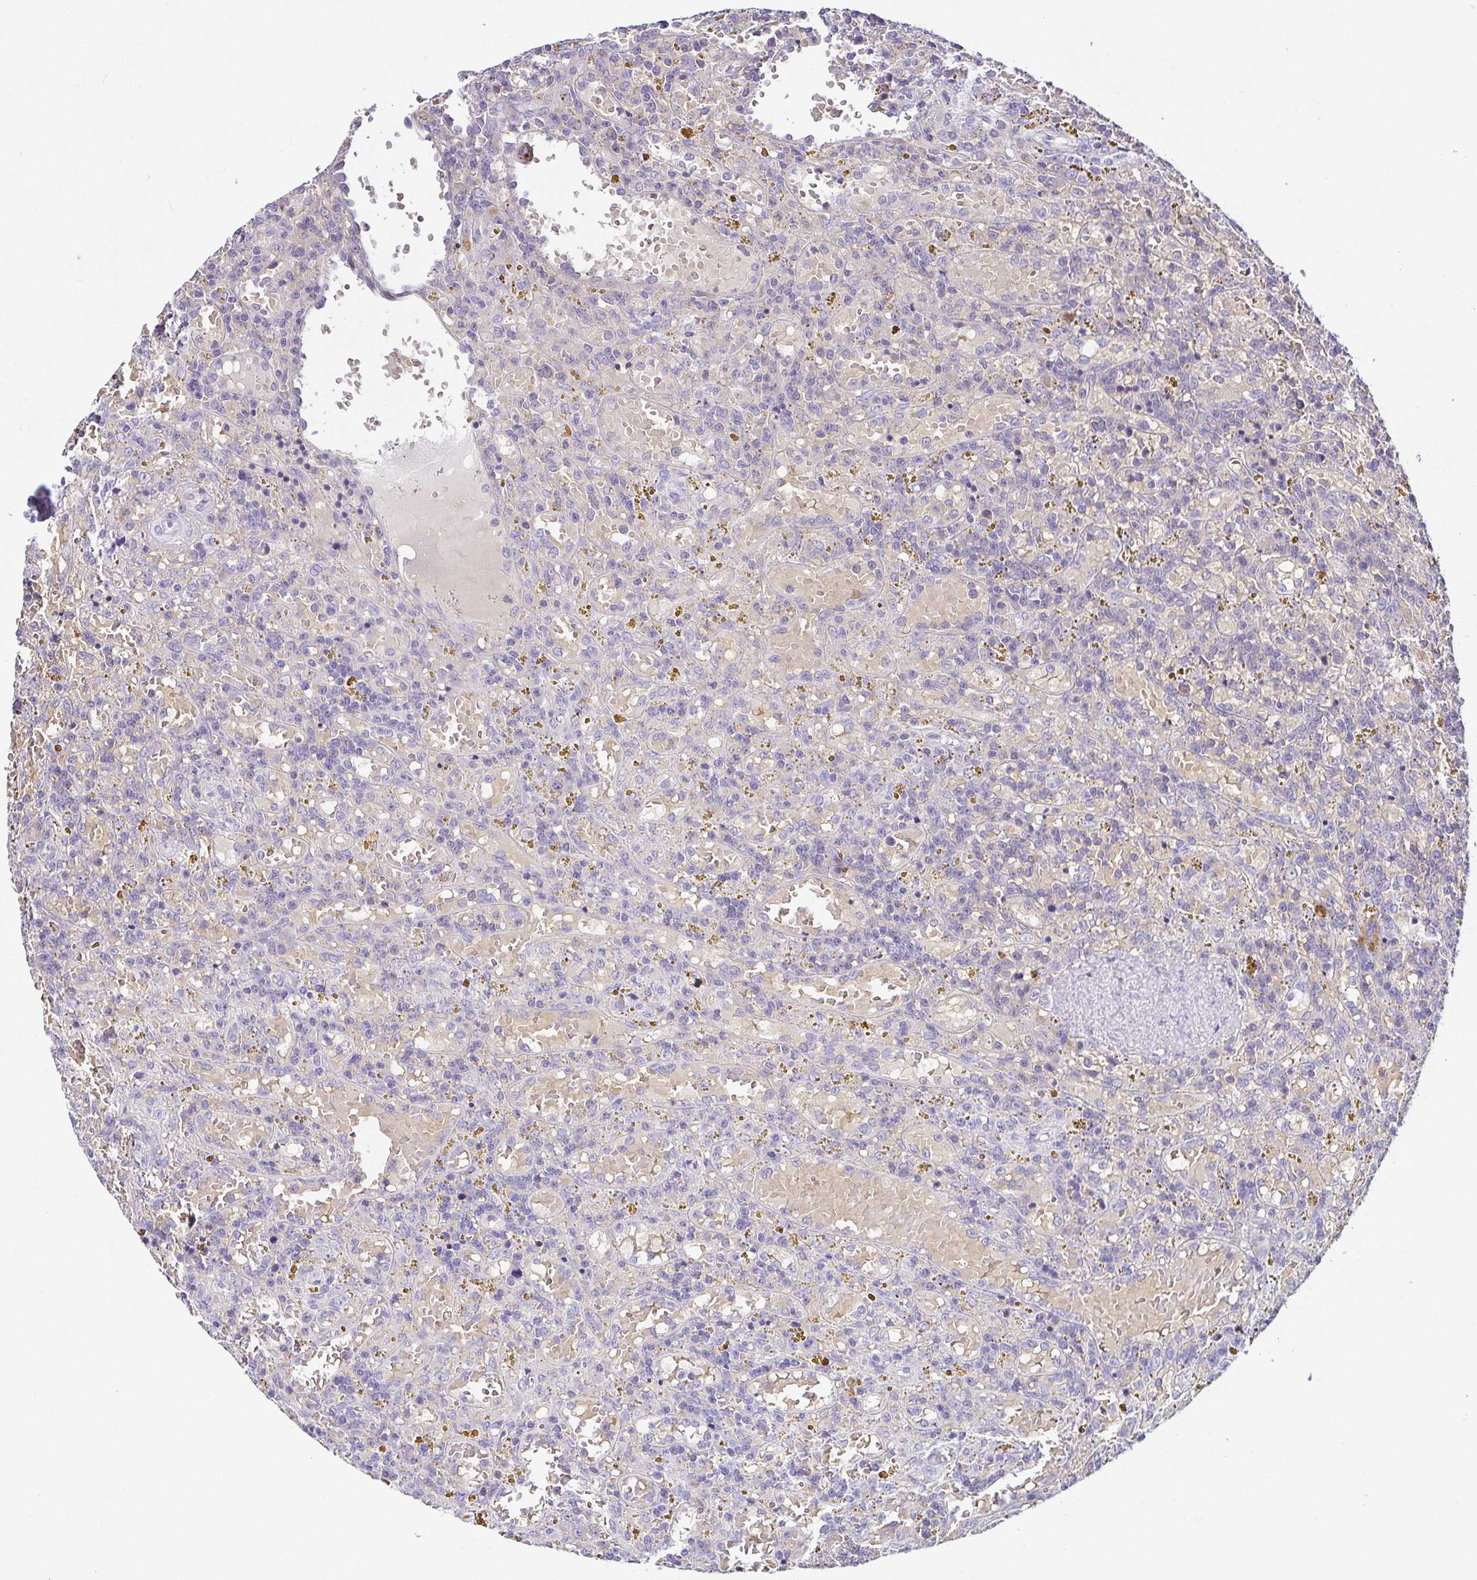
{"staining": {"intensity": "negative", "quantity": "none", "location": "none"}, "tissue": "lymphoma", "cell_type": "Tumor cells", "image_type": "cancer", "snomed": [{"axis": "morphology", "description": "Malignant lymphoma, non-Hodgkin's type, Low grade"}, {"axis": "topography", "description": "Spleen"}], "caption": "Tumor cells are negative for brown protein staining in lymphoma.", "gene": "FAM162B", "patient": {"sex": "female", "age": 65}}